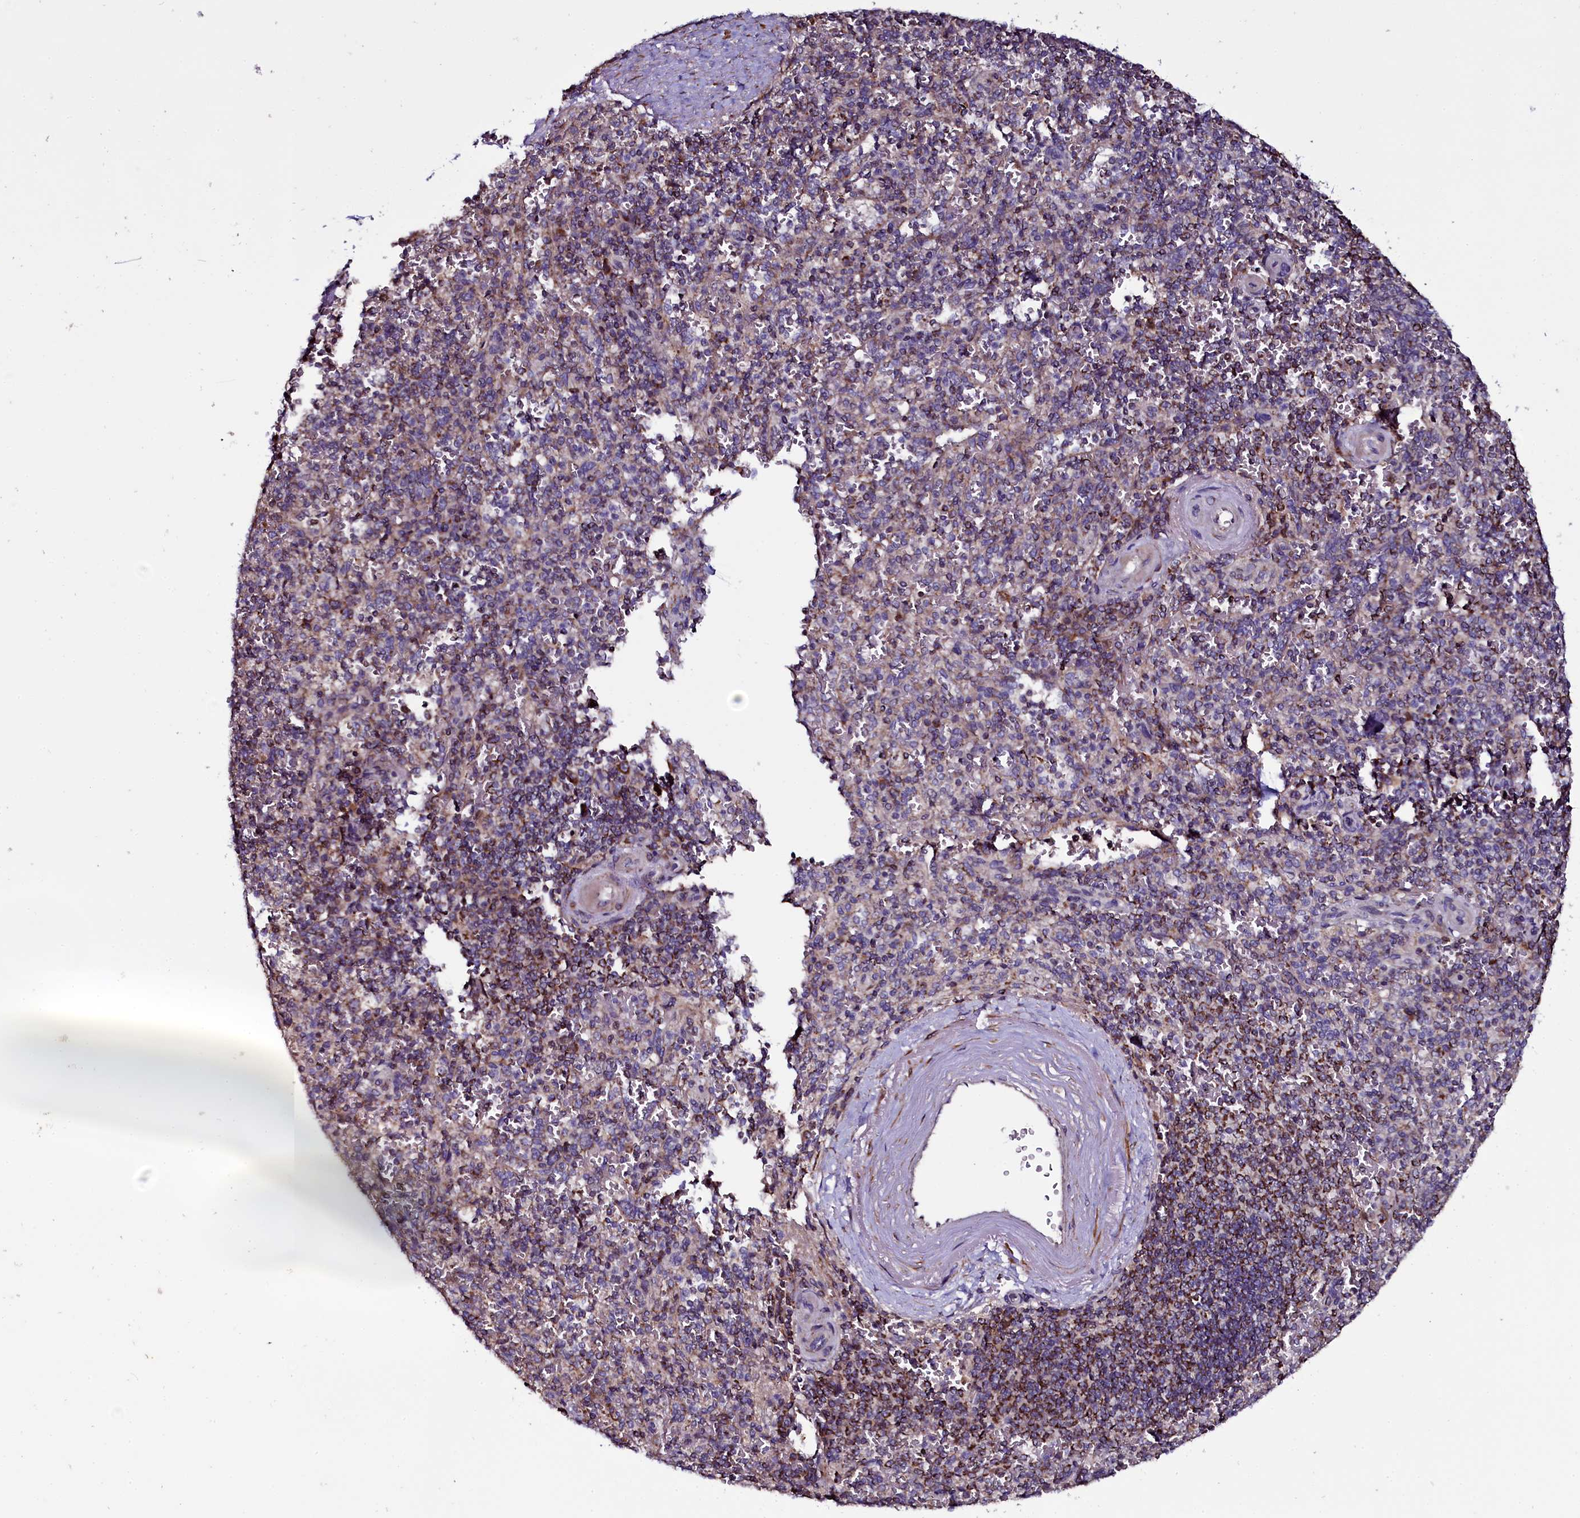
{"staining": {"intensity": "moderate", "quantity": "<25%", "location": "cytoplasmic/membranous"}, "tissue": "spleen", "cell_type": "Cells in red pulp", "image_type": "normal", "snomed": [{"axis": "morphology", "description": "Normal tissue, NOS"}, {"axis": "topography", "description": "Spleen"}], "caption": "IHC micrograph of benign spleen: spleen stained using IHC demonstrates low levels of moderate protein expression localized specifically in the cytoplasmic/membranous of cells in red pulp, appearing as a cytoplasmic/membranous brown color.", "gene": "NAA80", "patient": {"sex": "male", "age": 82}}